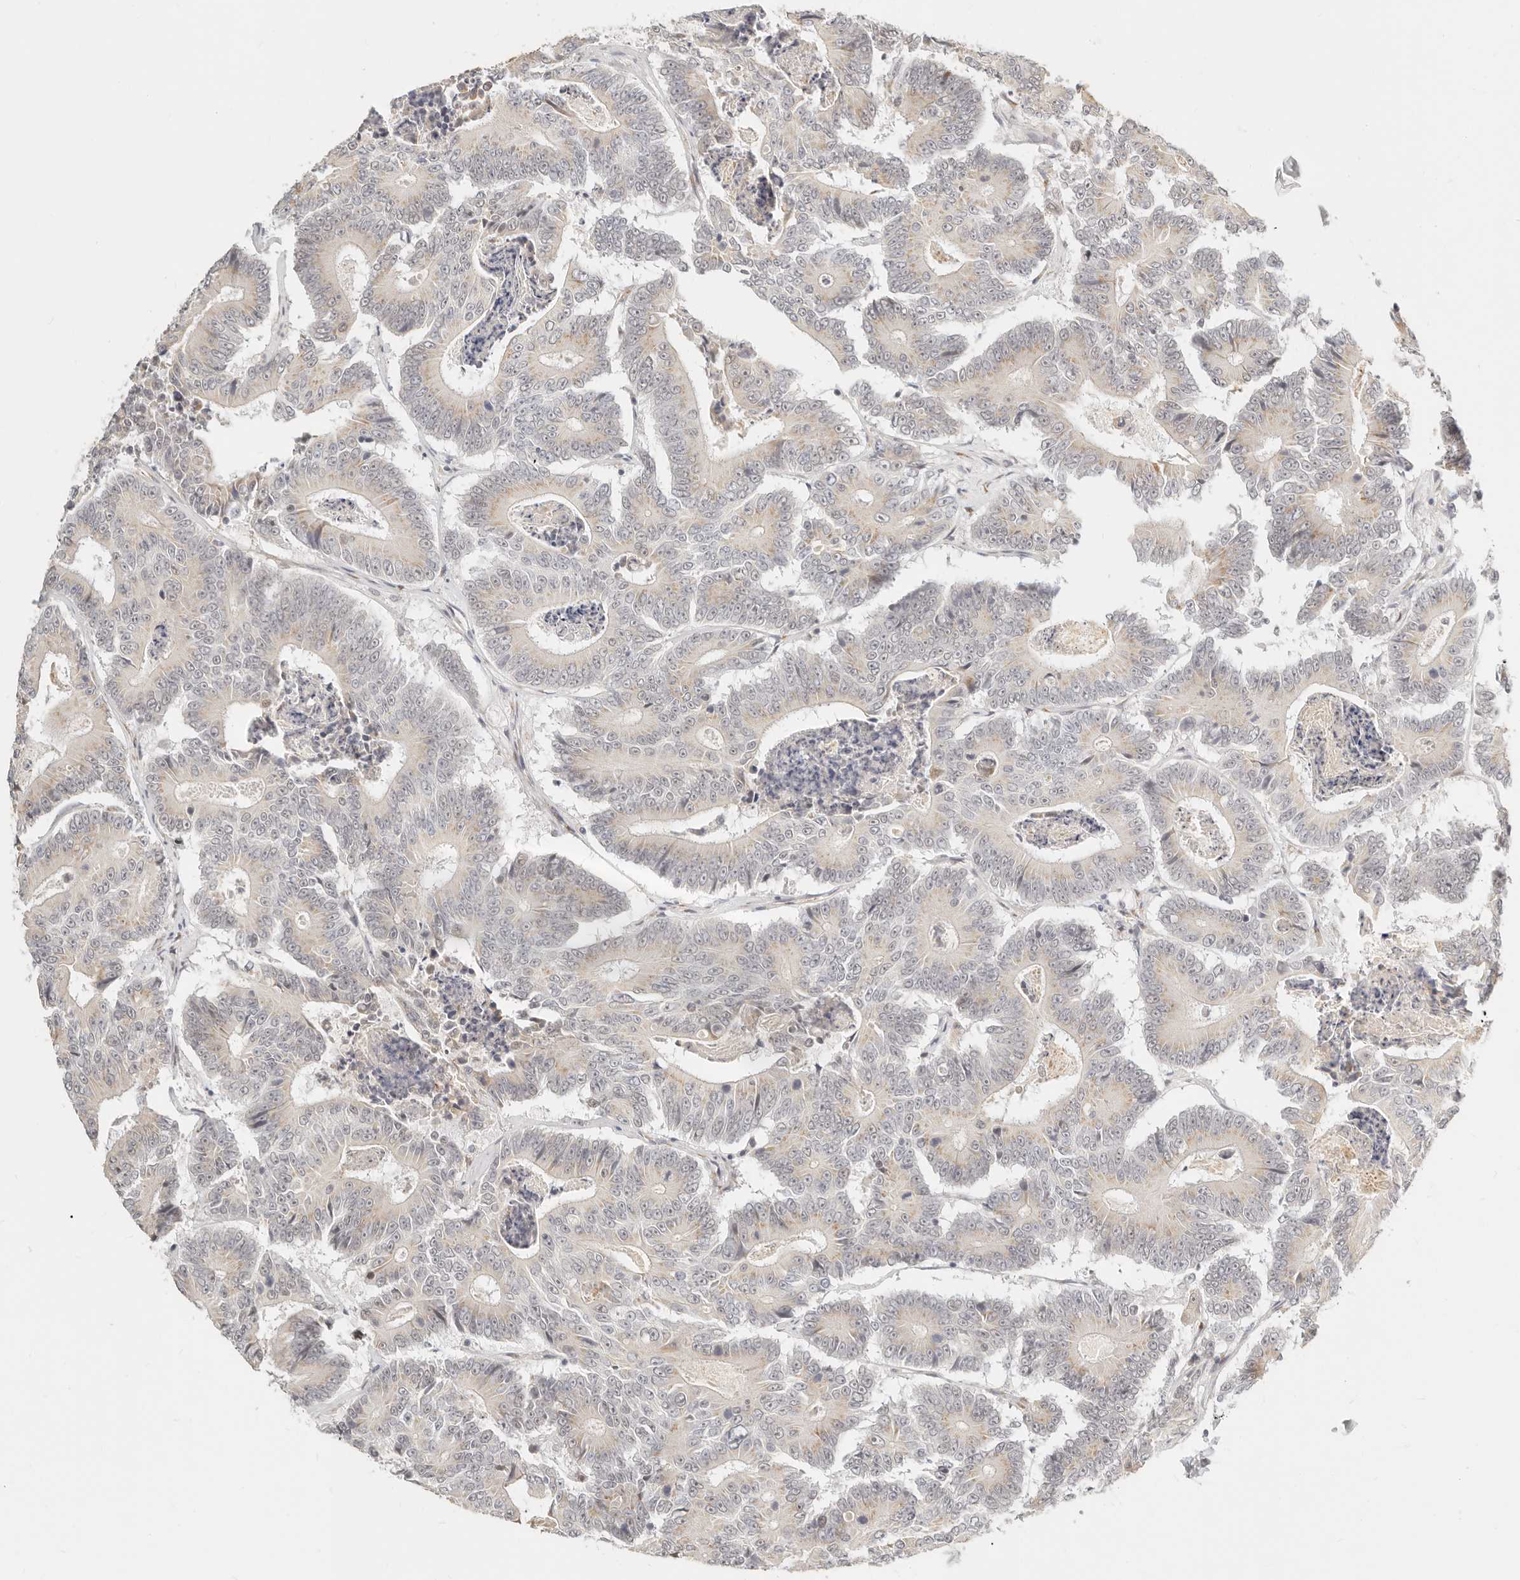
{"staining": {"intensity": "weak", "quantity": "25%-75%", "location": "cytoplasmic/membranous"}, "tissue": "colorectal cancer", "cell_type": "Tumor cells", "image_type": "cancer", "snomed": [{"axis": "morphology", "description": "Adenocarcinoma, NOS"}, {"axis": "topography", "description": "Colon"}], "caption": "Adenocarcinoma (colorectal) stained with a protein marker demonstrates weak staining in tumor cells.", "gene": "FAM20B", "patient": {"sex": "male", "age": 83}}